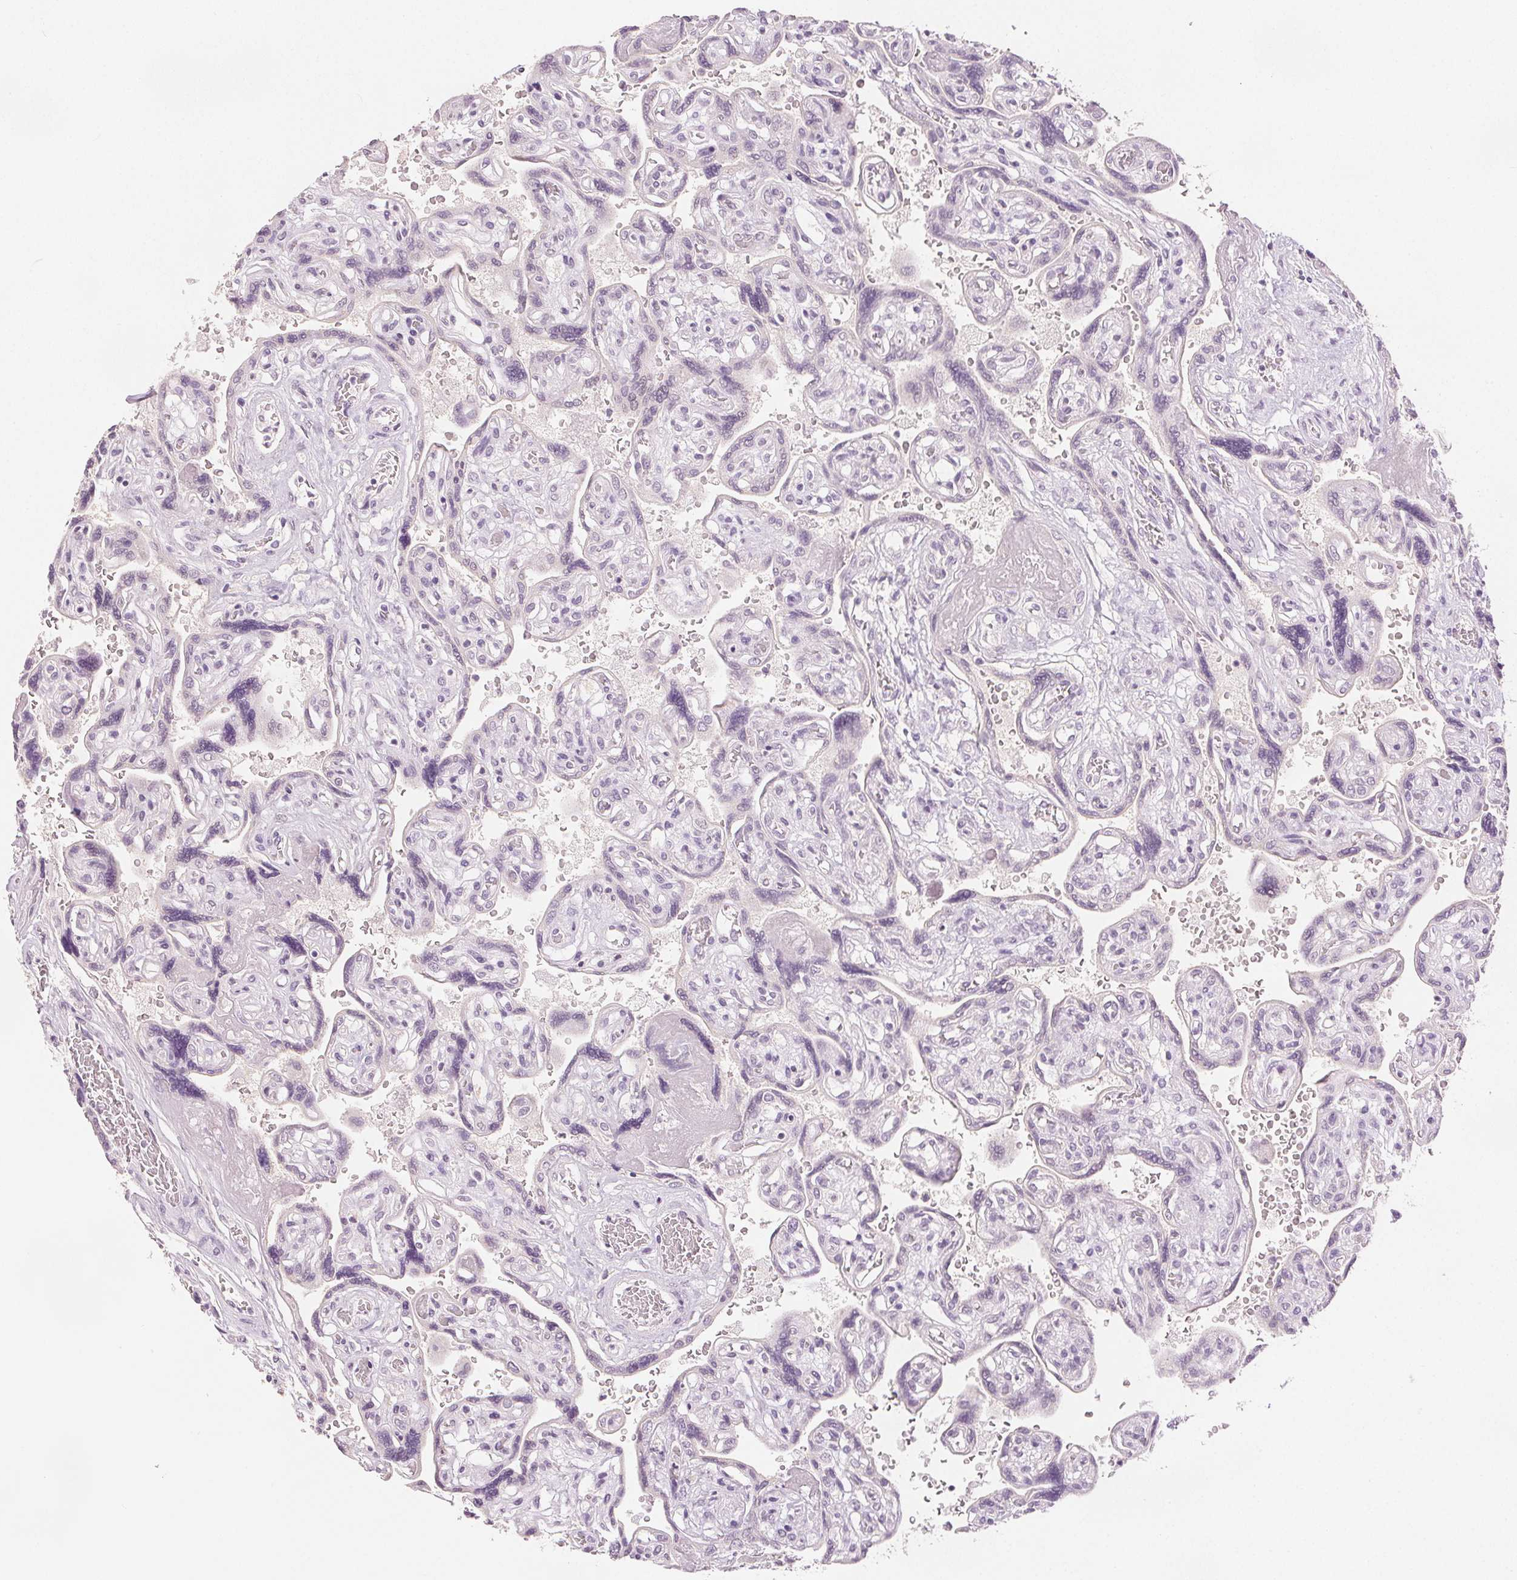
{"staining": {"intensity": "negative", "quantity": "none", "location": "none"}, "tissue": "placenta", "cell_type": "Decidual cells", "image_type": "normal", "snomed": [{"axis": "morphology", "description": "Normal tissue, NOS"}, {"axis": "topography", "description": "Placenta"}], "caption": "Immunohistochemistry histopathology image of normal placenta: human placenta stained with DAB (3,3'-diaminobenzidine) reveals no significant protein staining in decidual cells.", "gene": "CA12", "patient": {"sex": "female", "age": 32}}